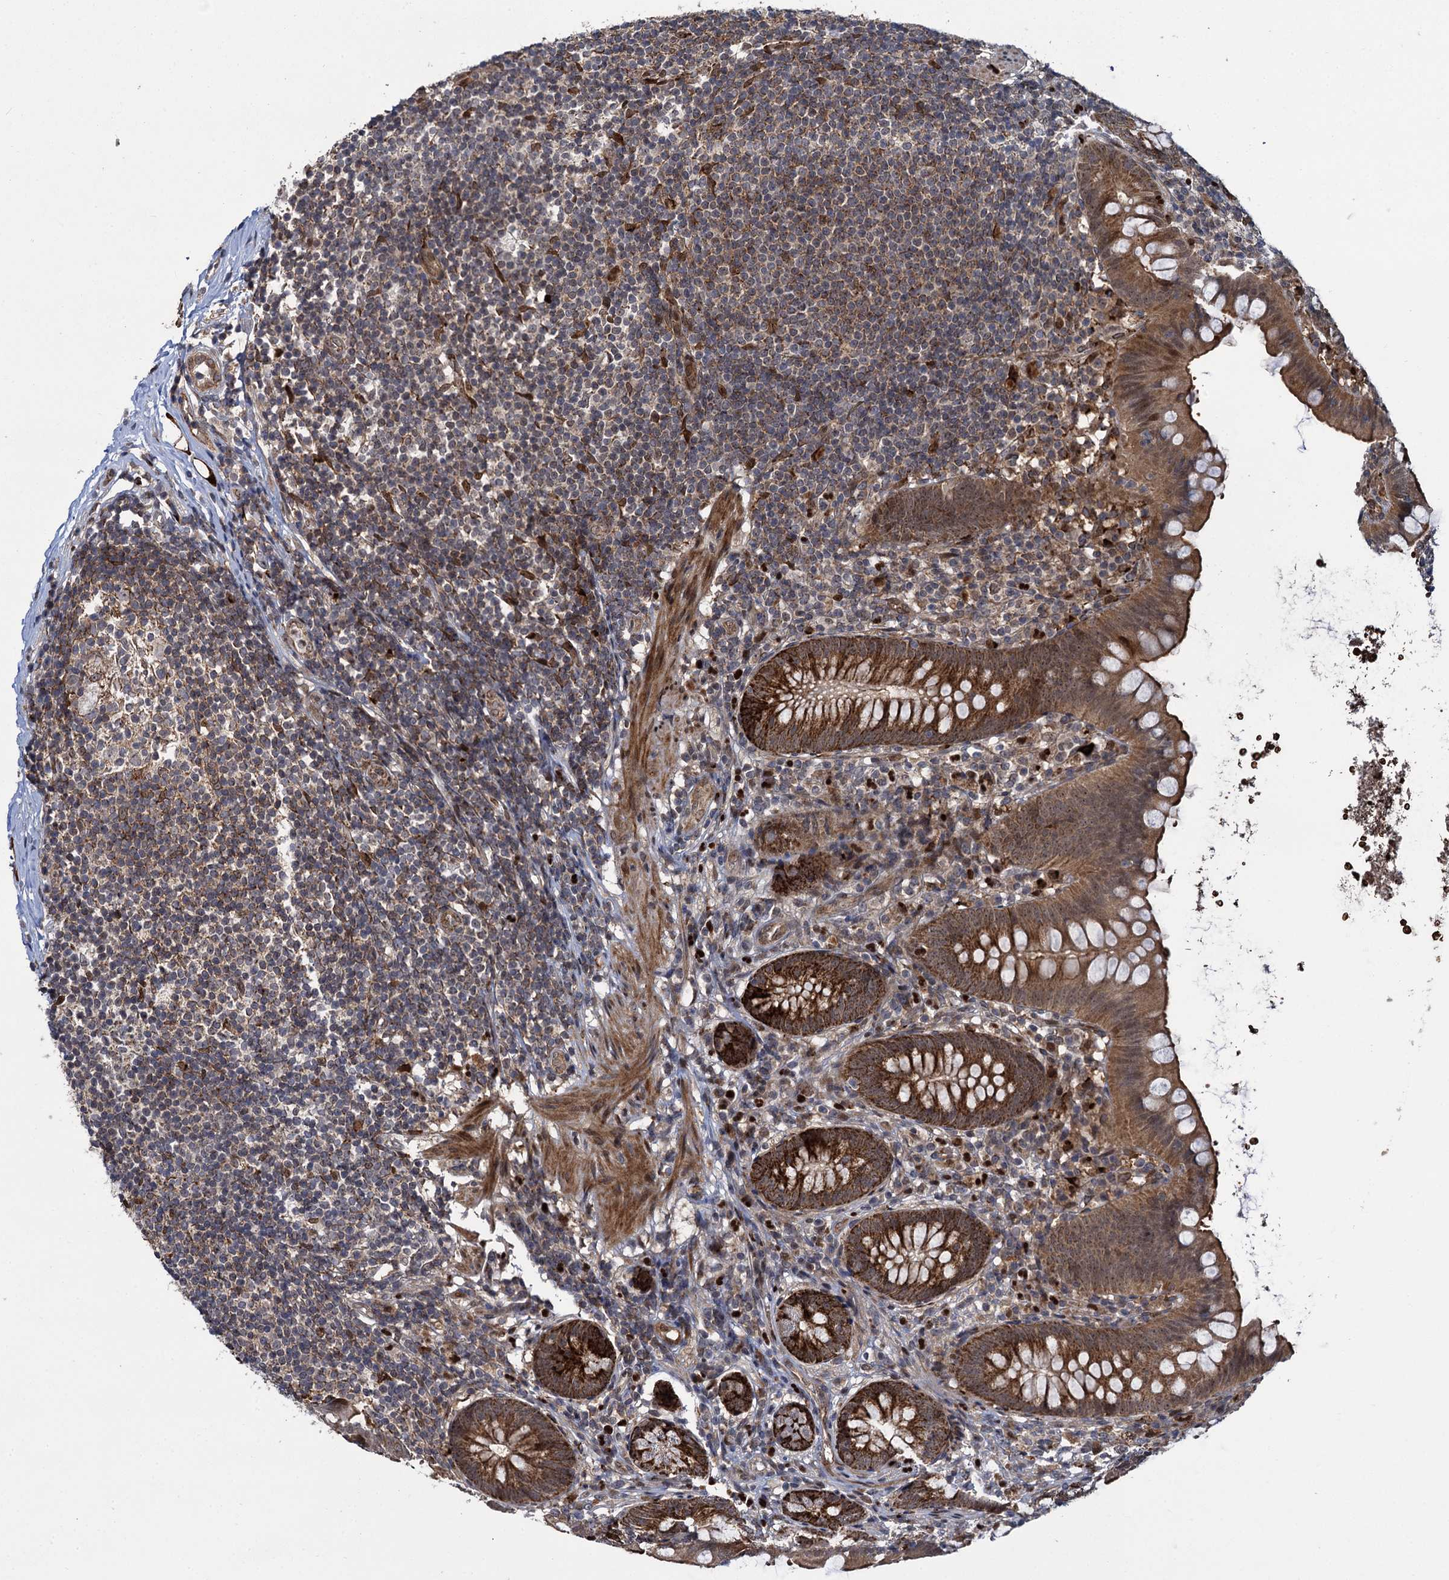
{"staining": {"intensity": "moderate", "quantity": ">75%", "location": "cytoplasmic/membranous,nuclear"}, "tissue": "appendix", "cell_type": "Glandular cells", "image_type": "normal", "snomed": [{"axis": "morphology", "description": "Normal tissue, NOS"}, {"axis": "topography", "description": "Appendix"}], "caption": "Appendix stained with DAB (3,3'-diaminobenzidine) immunohistochemistry reveals medium levels of moderate cytoplasmic/membranous,nuclear staining in approximately >75% of glandular cells.", "gene": "GAL3ST4", "patient": {"sex": "female", "age": 62}}